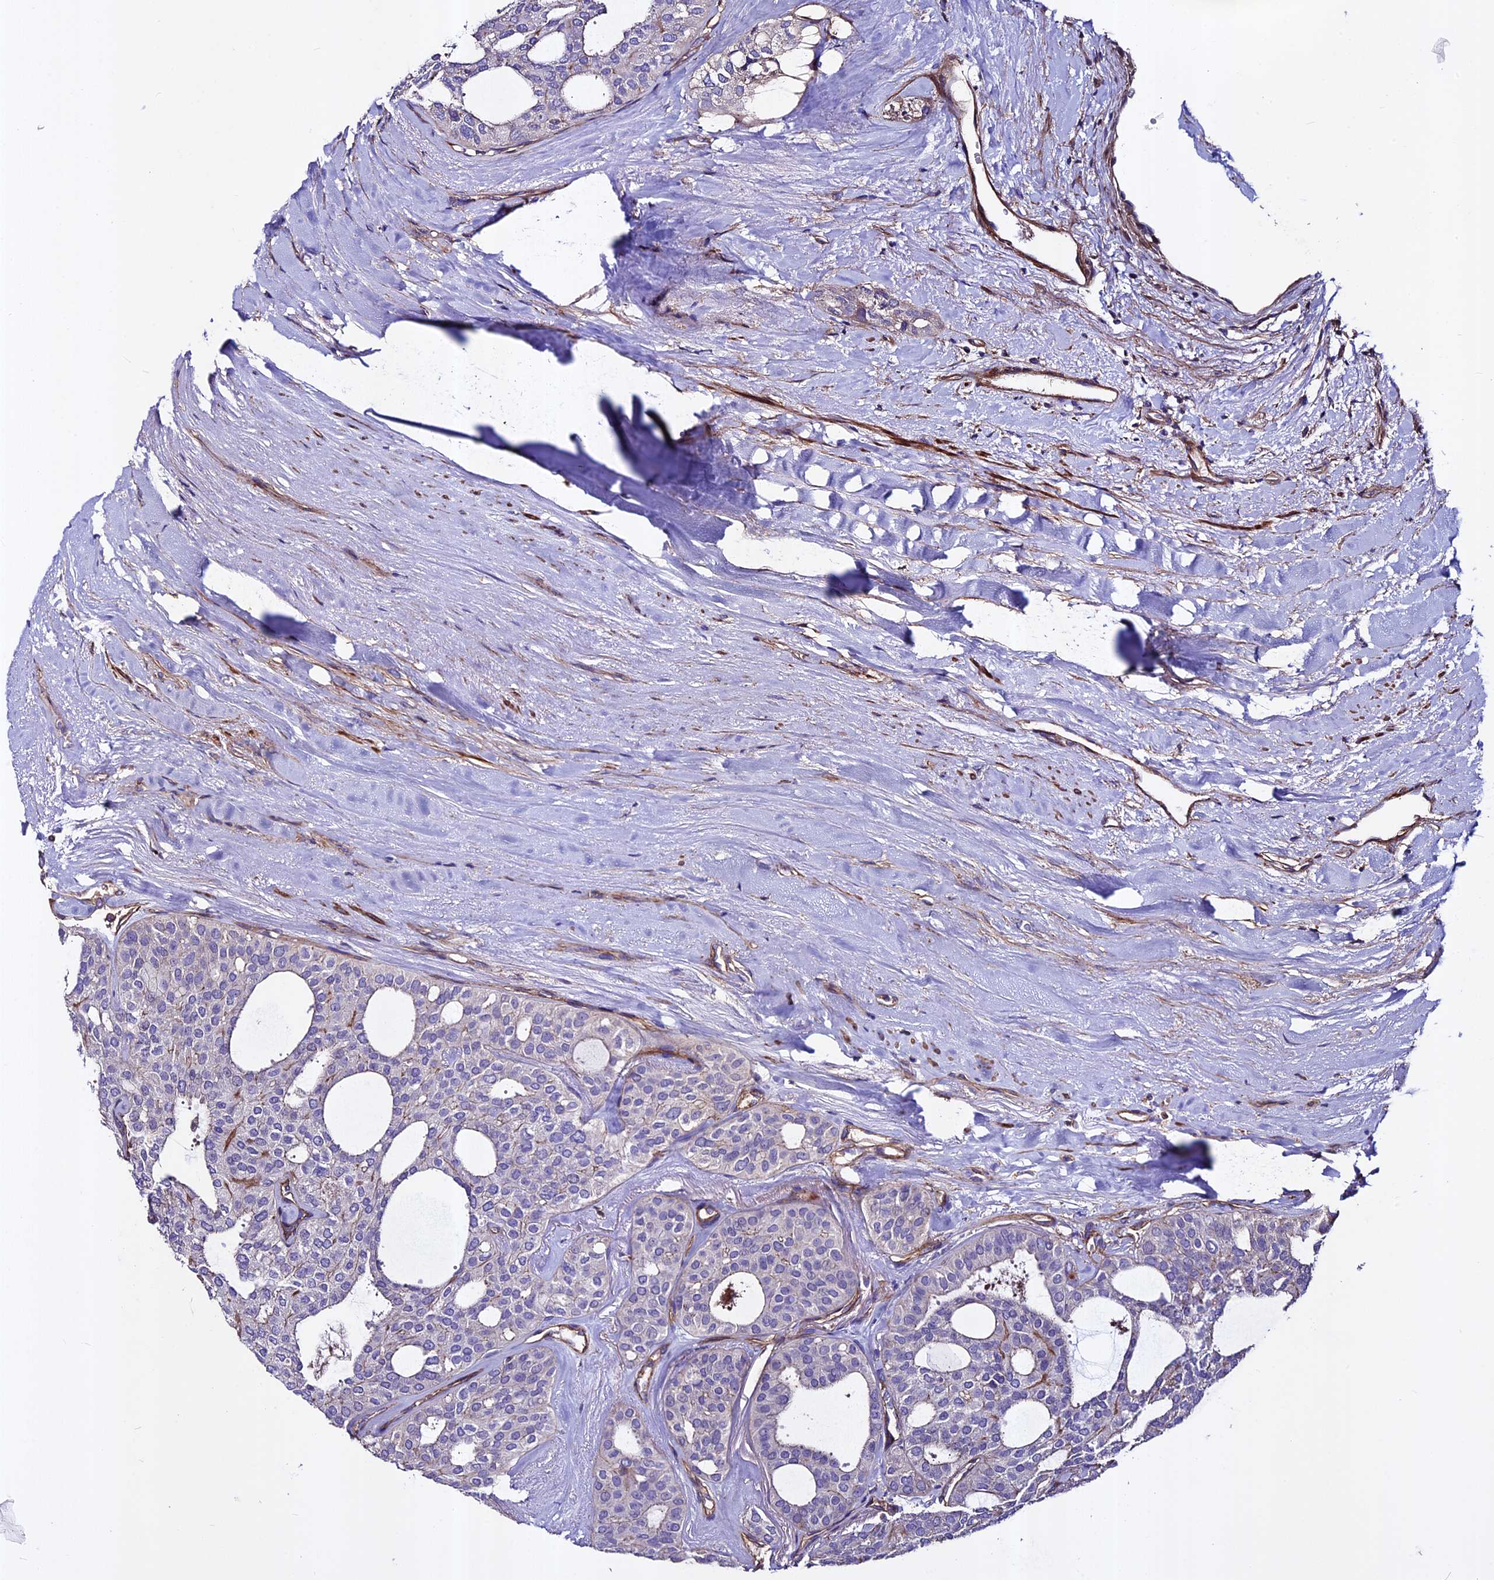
{"staining": {"intensity": "negative", "quantity": "none", "location": "none"}, "tissue": "thyroid cancer", "cell_type": "Tumor cells", "image_type": "cancer", "snomed": [{"axis": "morphology", "description": "Follicular adenoma carcinoma, NOS"}, {"axis": "topography", "description": "Thyroid gland"}], "caption": "A micrograph of human follicular adenoma carcinoma (thyroid) is negative for staining in tumor cells.", "gene": "EVA1B", "patient": {"sex": "male", "age": 75}}